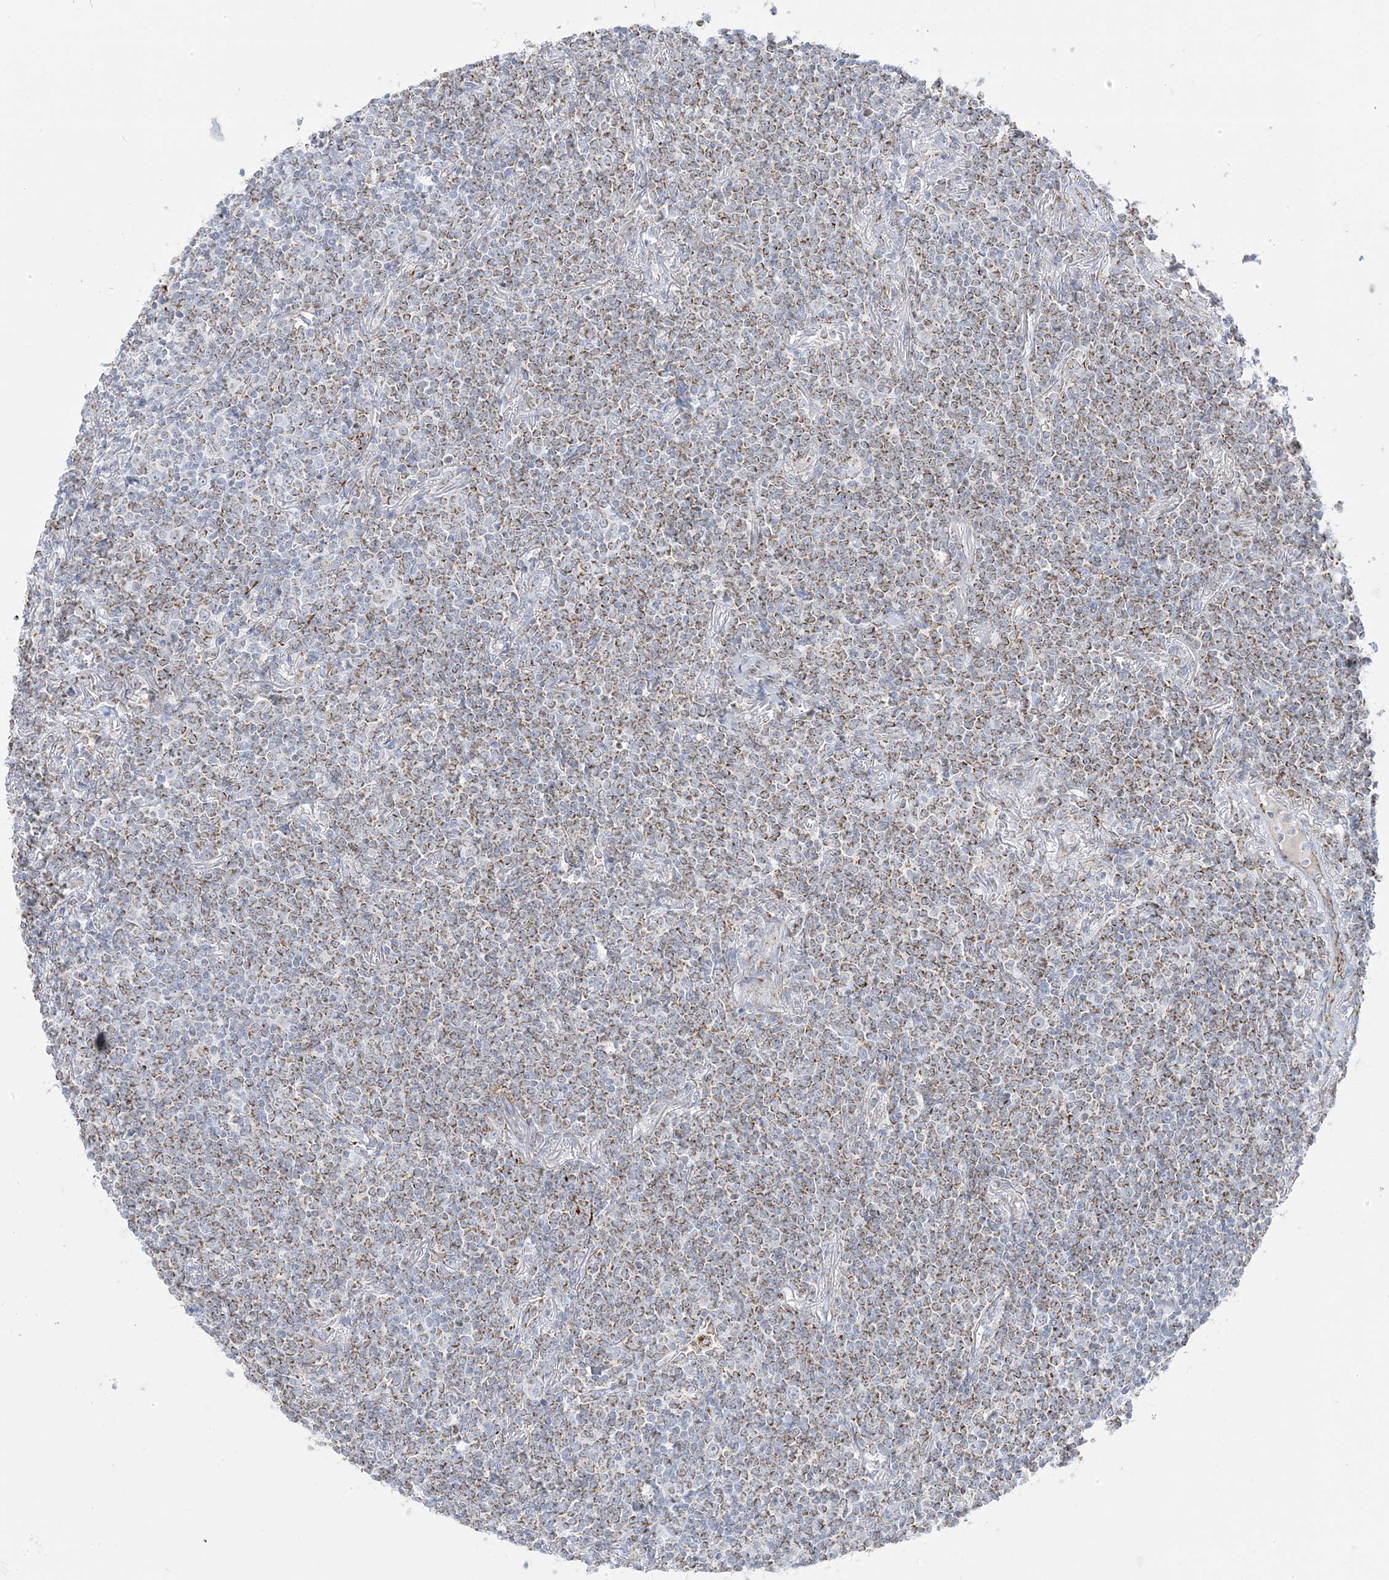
{"staining": {"intensity": "moderate", "quantity": ">75%", "location": "cytoplasmic/membranous"}, "tissue": "lymphoma", "cell_type": "Tumor cells", "image_type": "cancer", "snomed": [{"axis": "morphology", "description": "Malignant lymphoma, non-Hodgkin's type, Low grade"}, {"axis": "topography", "description": "Lung"}], "caption": "Lymphoma stained for a protein (brown) exhibits moderate cytoplasmic/membranous positive expression in about >75% of tumor cells.", "gene": "PCCB", "patient": {"sex": "female", "age": 71}}